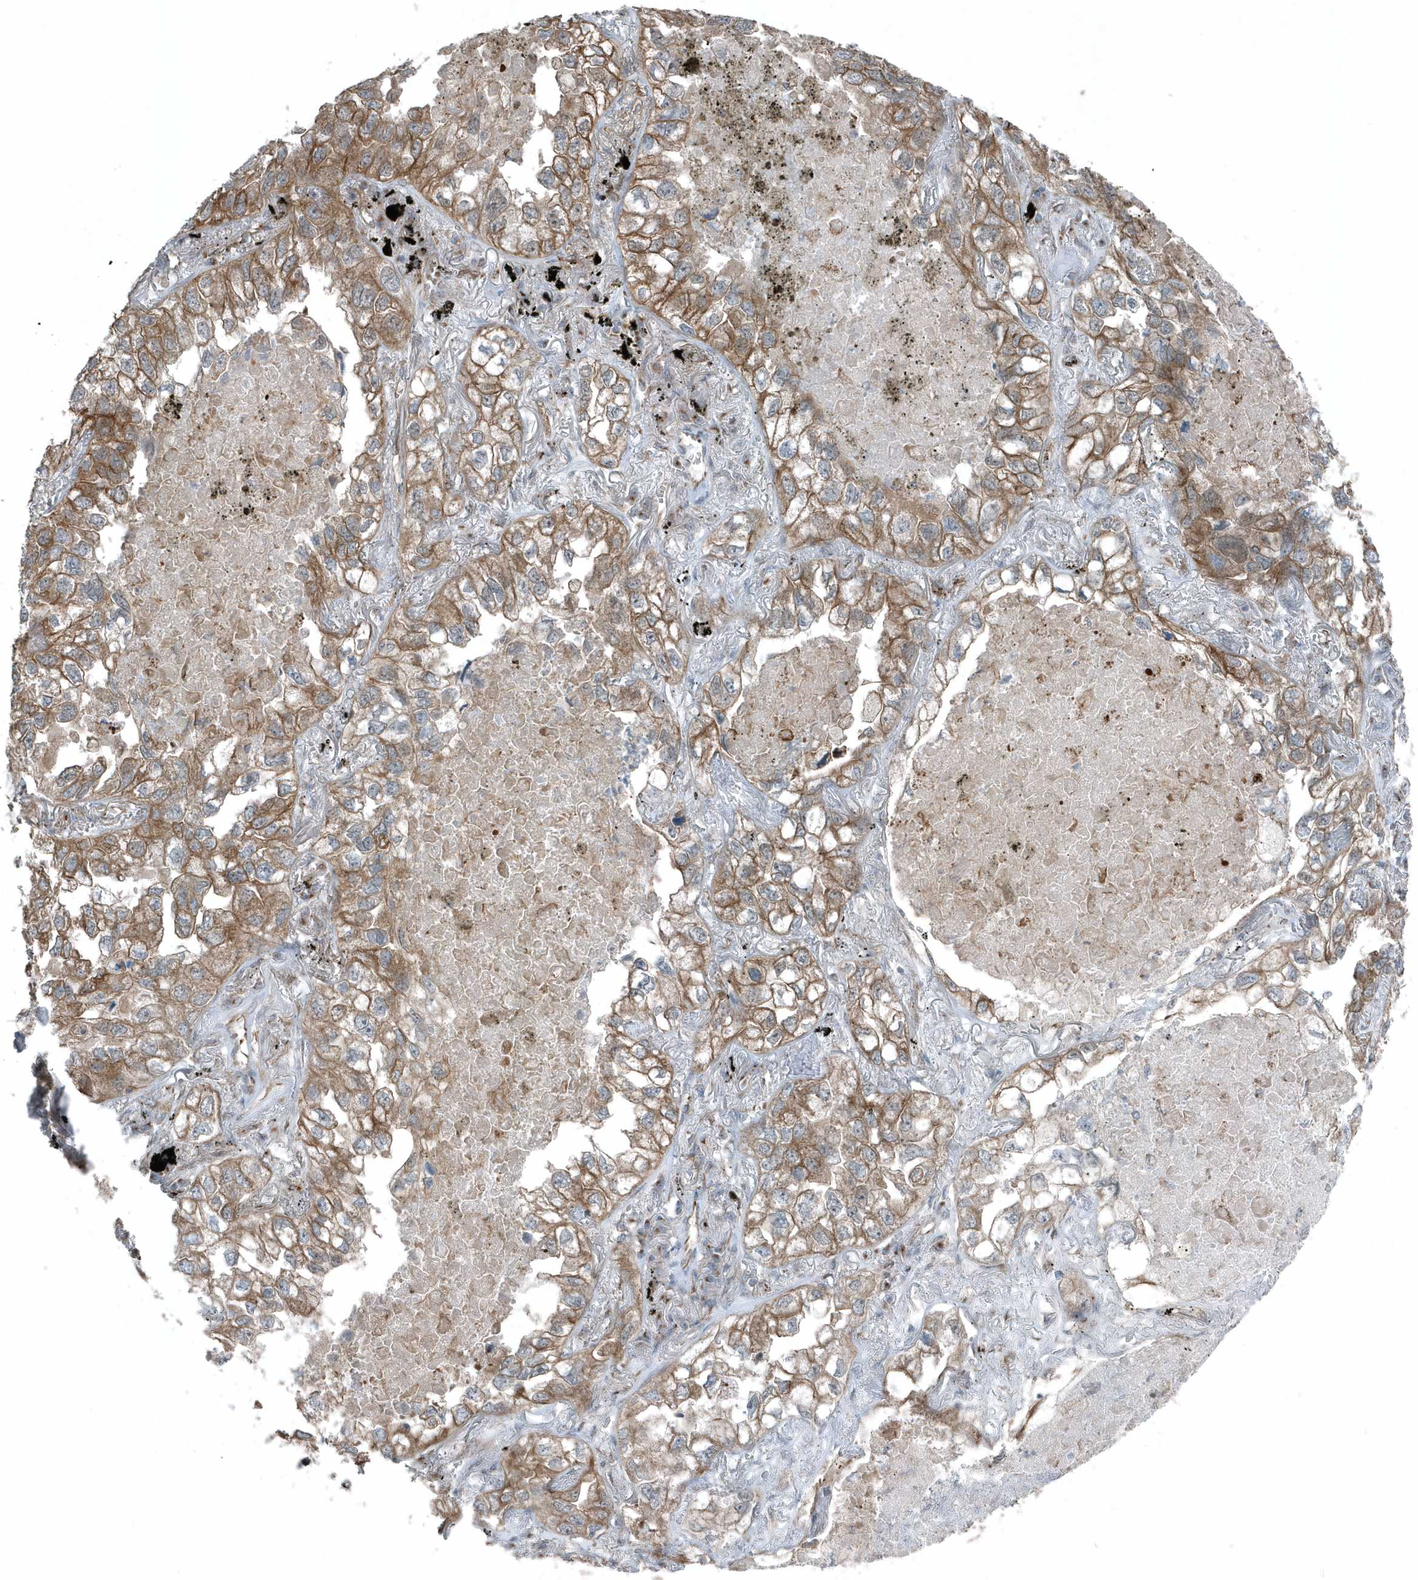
{"staining": {"intensity": "moderate", "quantity": ">75%", "location": "cytoplasmic/membranous"}, "tissue": "lung cancer", "cell_type": "Tumor cells", "image_type": "cancer", "snomed": [{"axis": "morphology", "description": "Adenocarcinoma, NOS"}, {"axis": "topography", "description": "Lung"}], "caption": "Protein analysis of lung cancer (adenocarcinoma) tissue exhibits moderate cytoplasmic/membranous positivity in about >75% of tumor cells.", "gene": "GCC2", "patient": {"sex": "male", "age": 65}}